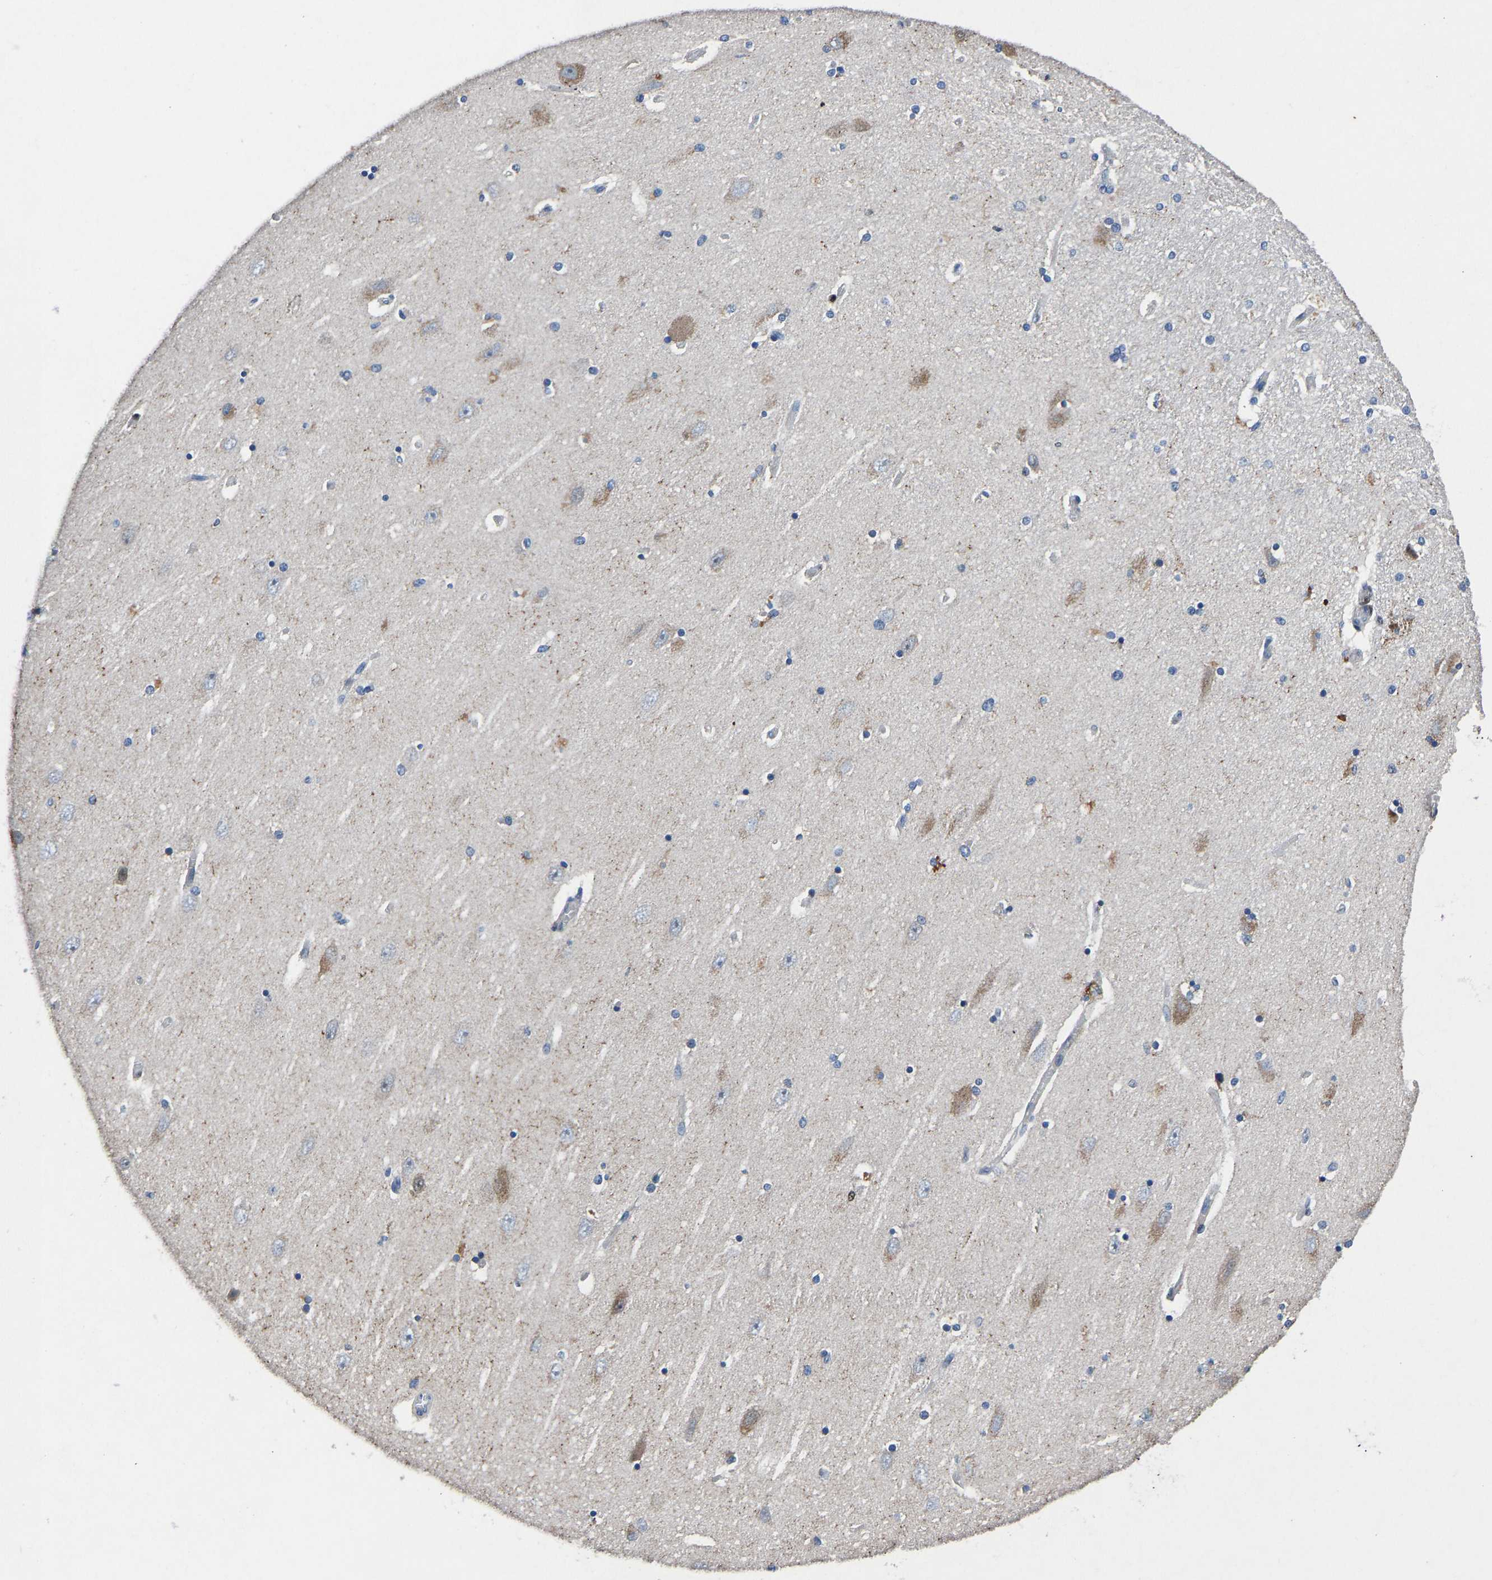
{"staining": {"intensity": "moderate", "quantity": "<25%", "location": "cytoplasmic/membranous"}, "tissue": "hippocampus", "cell_type": "Glial cells", "image_type": "normal", "snomed": [{"axis": "morphology", "description": "Normal tissue, NOS"}, {"axis": "topography", "description": "Hippocampus"}], "caption": "IHC of benign human hippocampus displays low levels of moderate cytoplasmic/membranous expression in approximately <25% of glial cells. IHC stains the protein in brown and the nuclei are stained blue.", "gene": "EGR1", "patient": {"sex": "female", "age": 54}}